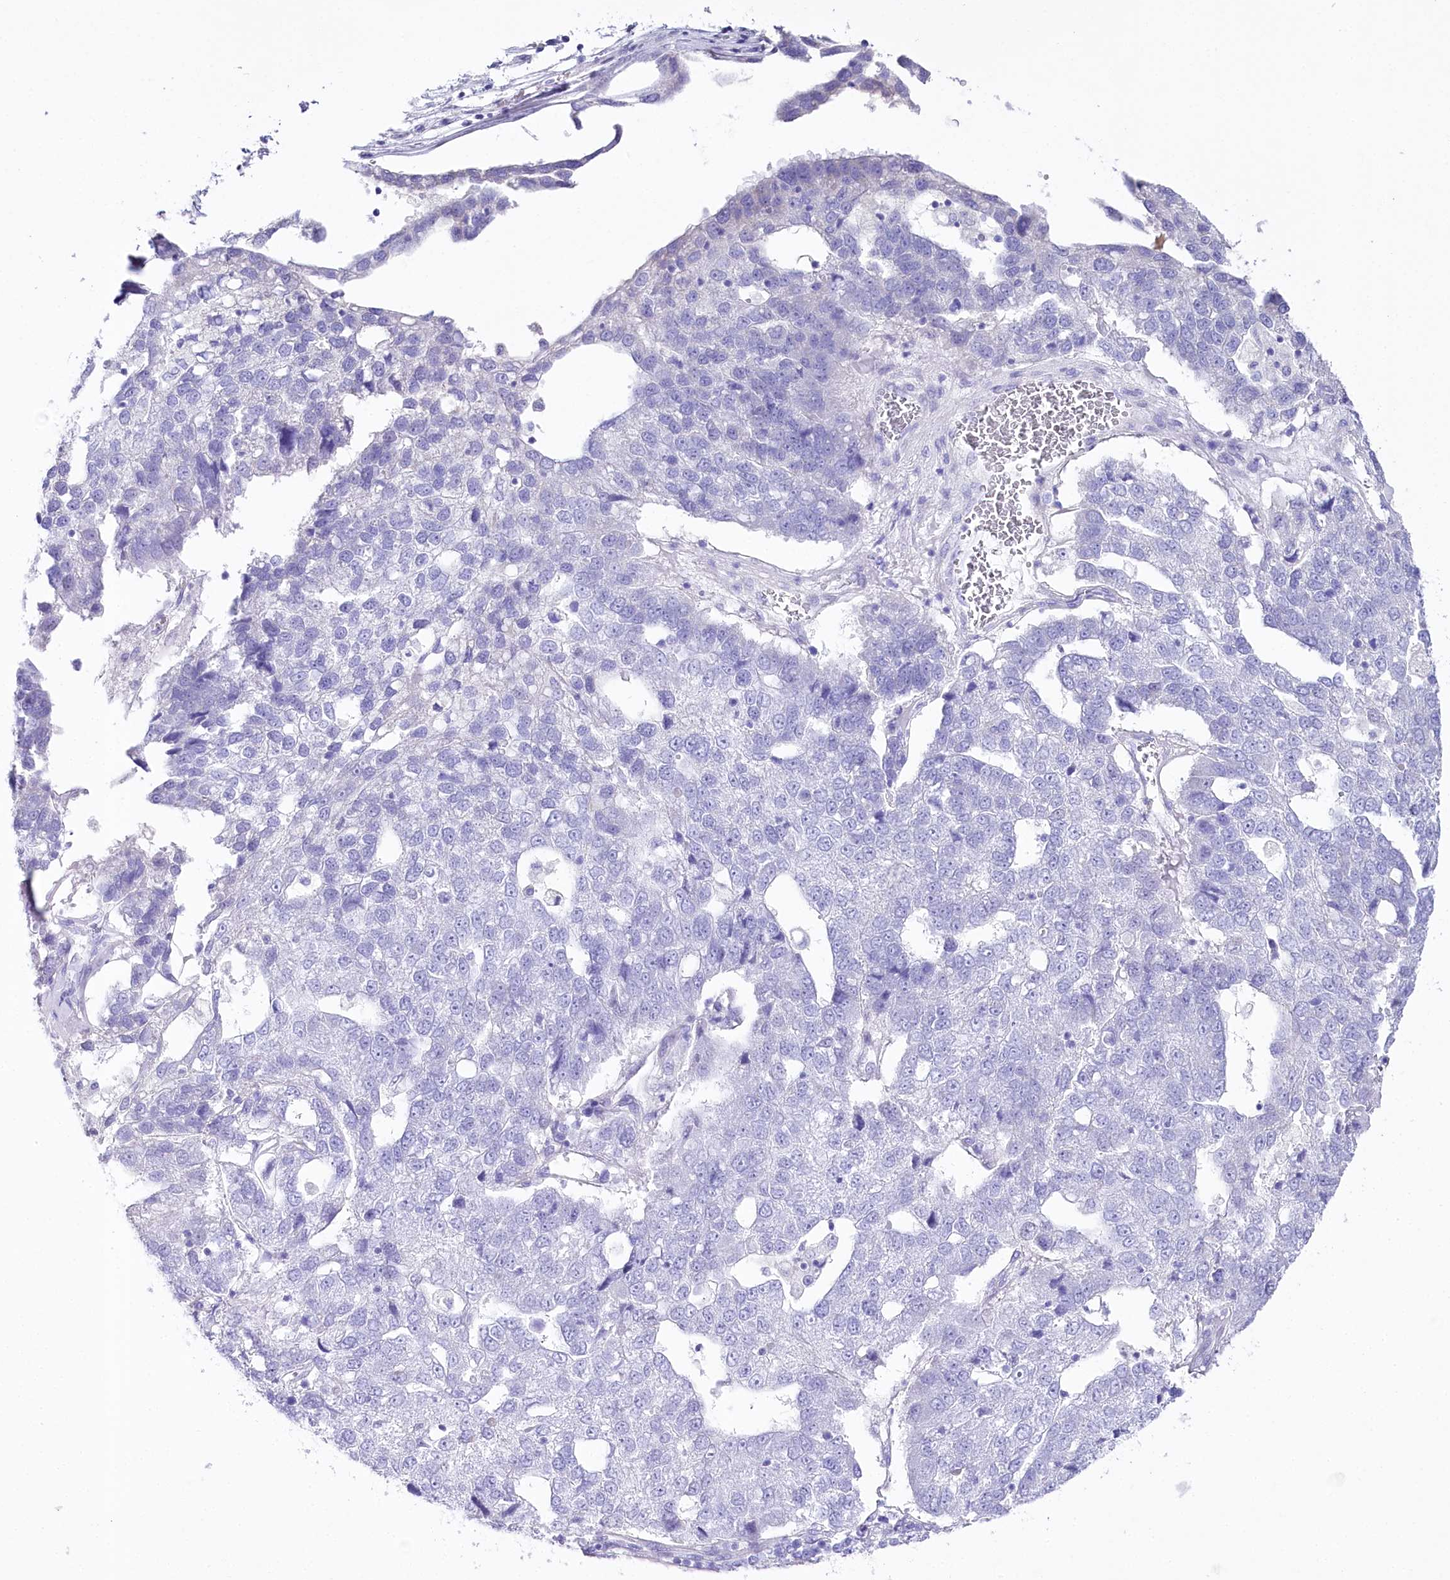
{"staining": {"intensity": "negative", "quantity": "none", "location": "none"}, "tissue": "pancreatic cancer", "cell_type": "Tumor cells", "image_type": "cancer", "snomed": [{"axis": "morphology", "description": "Adenocarcinoma, NOS"}, {"axis": "topography", "description": "Pancreas"}], "caption": "DAB (3,3'-diaminobenzidine) immunohistochemical staining of pancreatic cancer (adenocarcinoma) displays no significant expression in tumor cells. Brightfield microscopy of immunohistochemistry stained with DAB (3,3'-diaminobenzidine) (brown) and hematoxylin (blue), captured at high magnification.", "gene": "CSN3", "patient": {"sex": "female", "age": 61}}